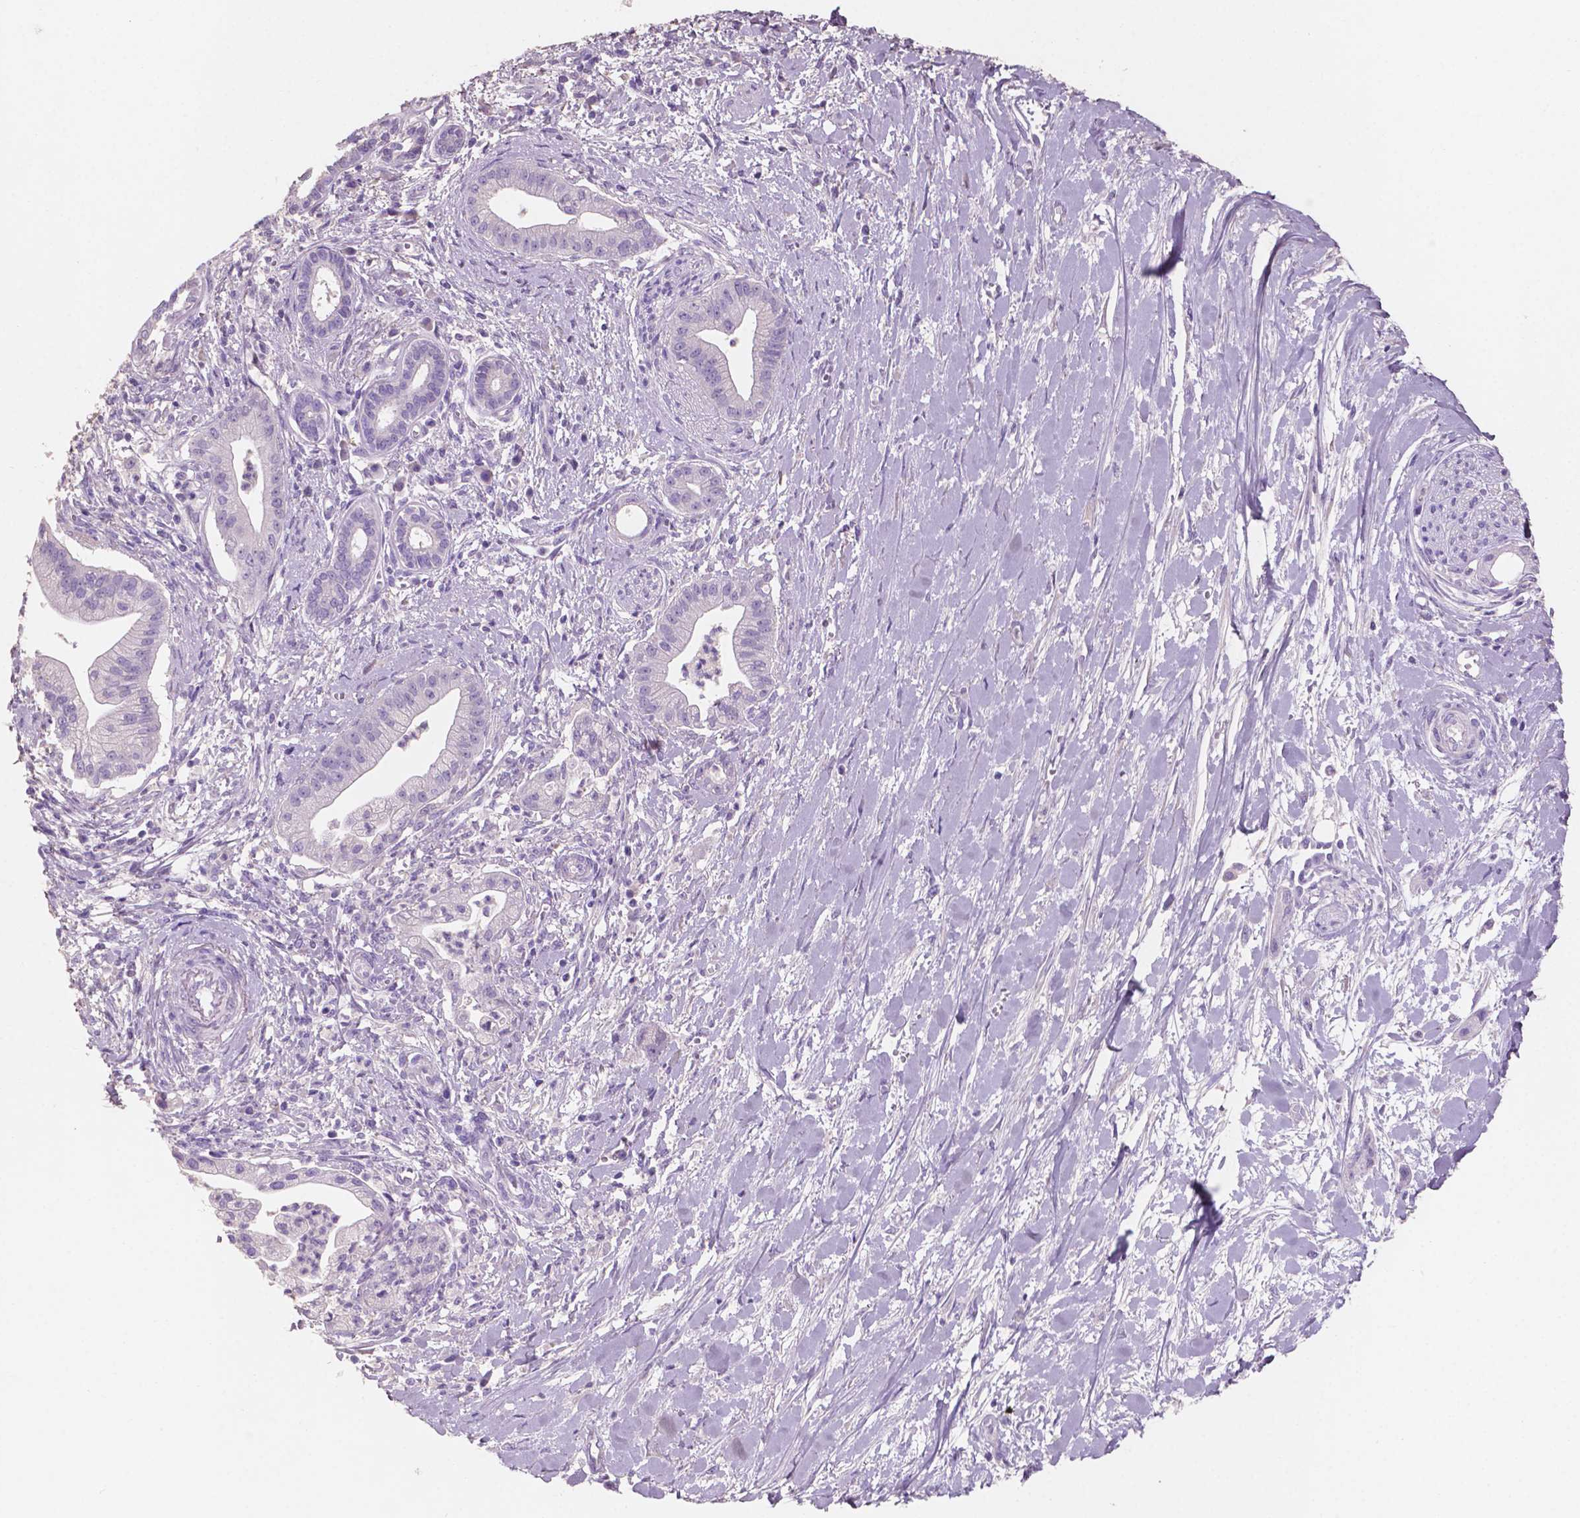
{"staining": {"intensity": "negative", "quantity": "none", "location": "none"}, "tissue": "pancreatic cancer", "cell_type": "Tumor cells", "image_type": "cancer", "snomed": [{"axis": "morphology", "description": "Normal tissue, NOS"}, {"axis": "morphology", "description": "Adenocarcinoma, NOS"}, {"axis": "topography", "description": "Lymph node"}, {"axis": "topography", "description": "Pancreas"}], "caption": "The histopathology image demonstrates no staining of tumor cells in pancreatic adenocarcinoma.", "gene": "SBSN", "patient": {"sex": "female", "age": 58}}